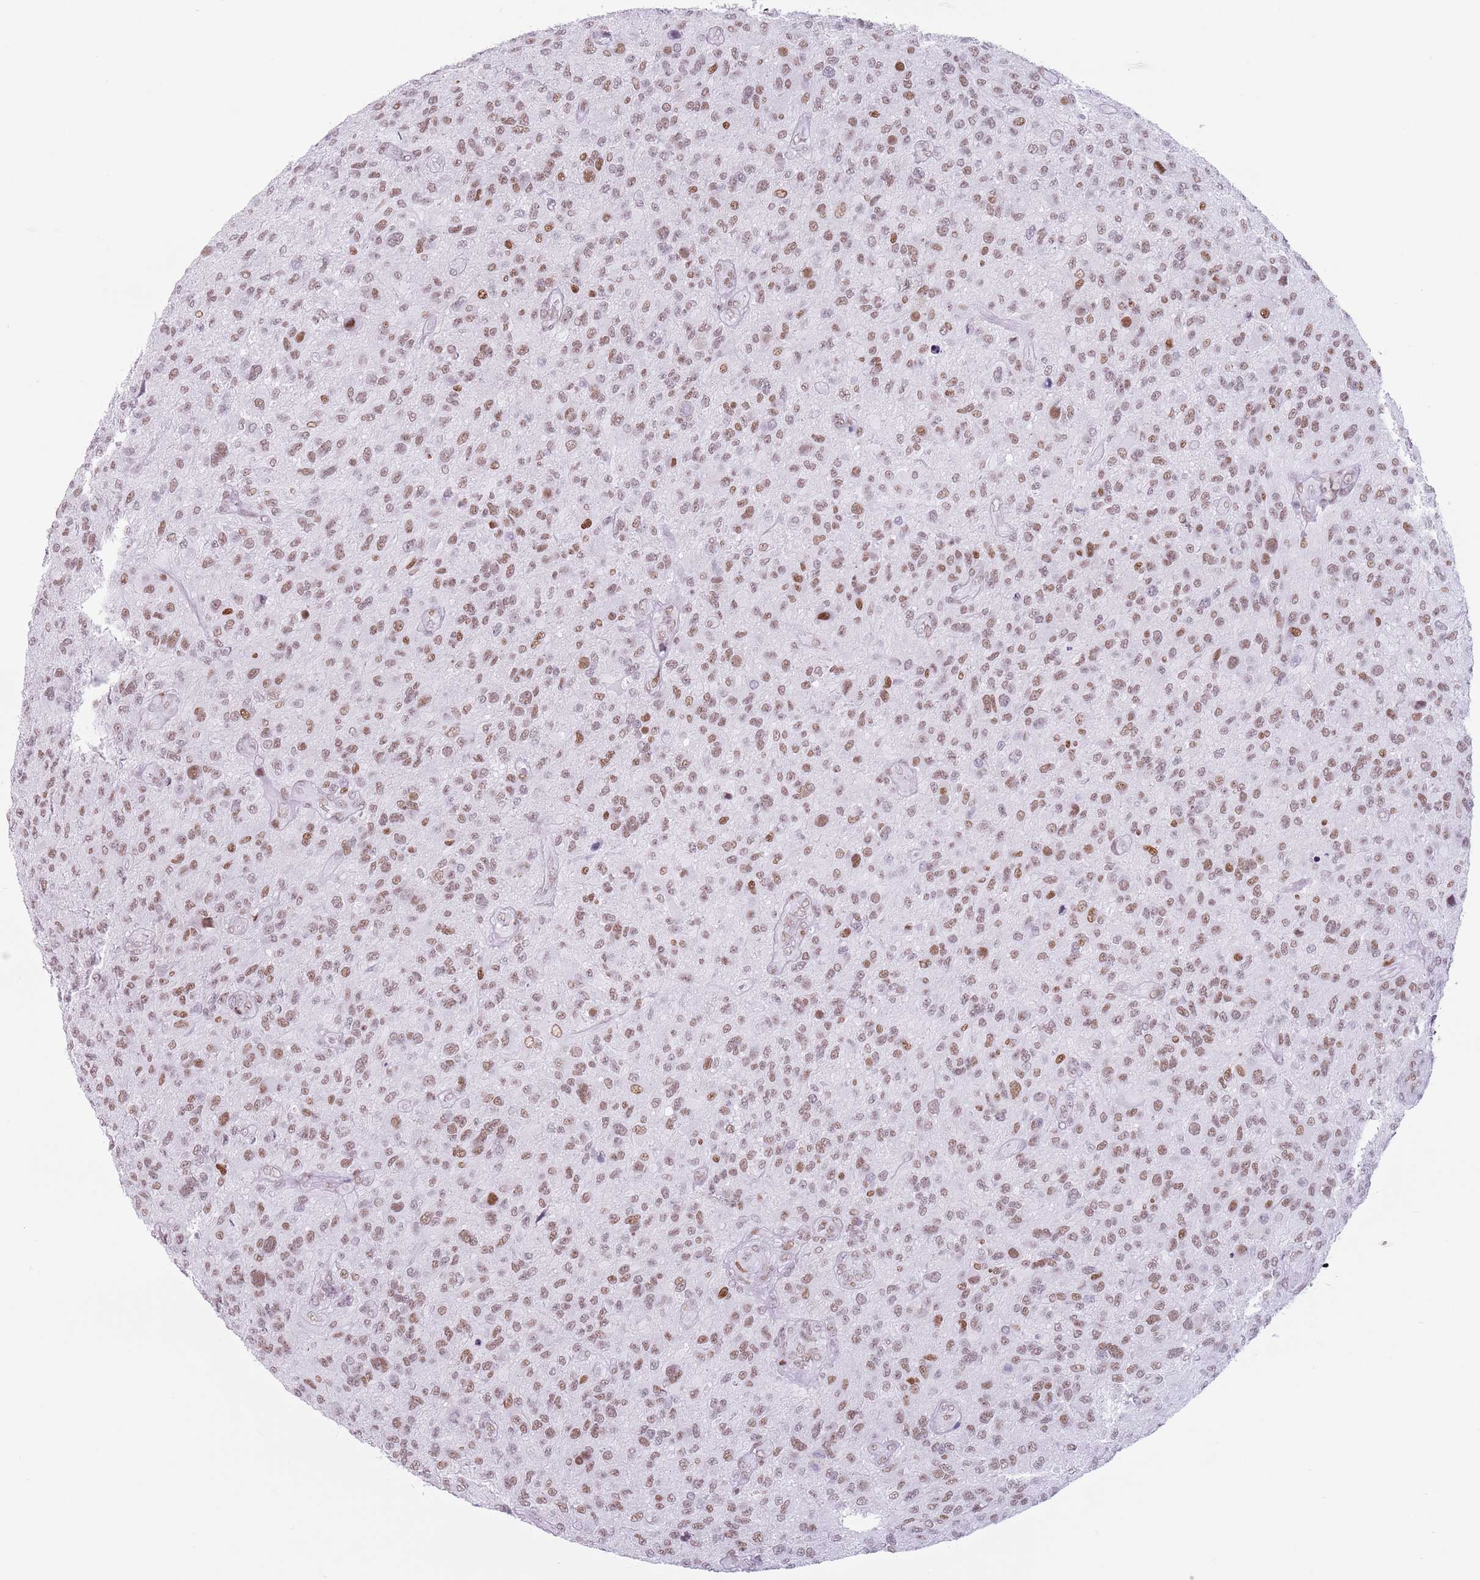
{"staining": {"intensity": "moderate", "quantity": "25%-75%", "location": "nuclear"}, "tissue": "glioma", "cell_type": "Tumor cells", "image_type": "cancer", "snomed": [{"axis": "morphology", "description": "Glioma, malignant, High grade"}, {"axis": "topography", "description": "Brain"}], "caption": "High-grade glioma (malignant) was stained to show a protein in brown. There is medium levels of moderate nuclear positivity in about 25%-75% of tumor cells. (DAB (3,3'-diaminobenzidine) IHC with brightfield microscopy, high magnification).", "gene": "FAM104B", "patient": {"sex": "male", "age": 47}}